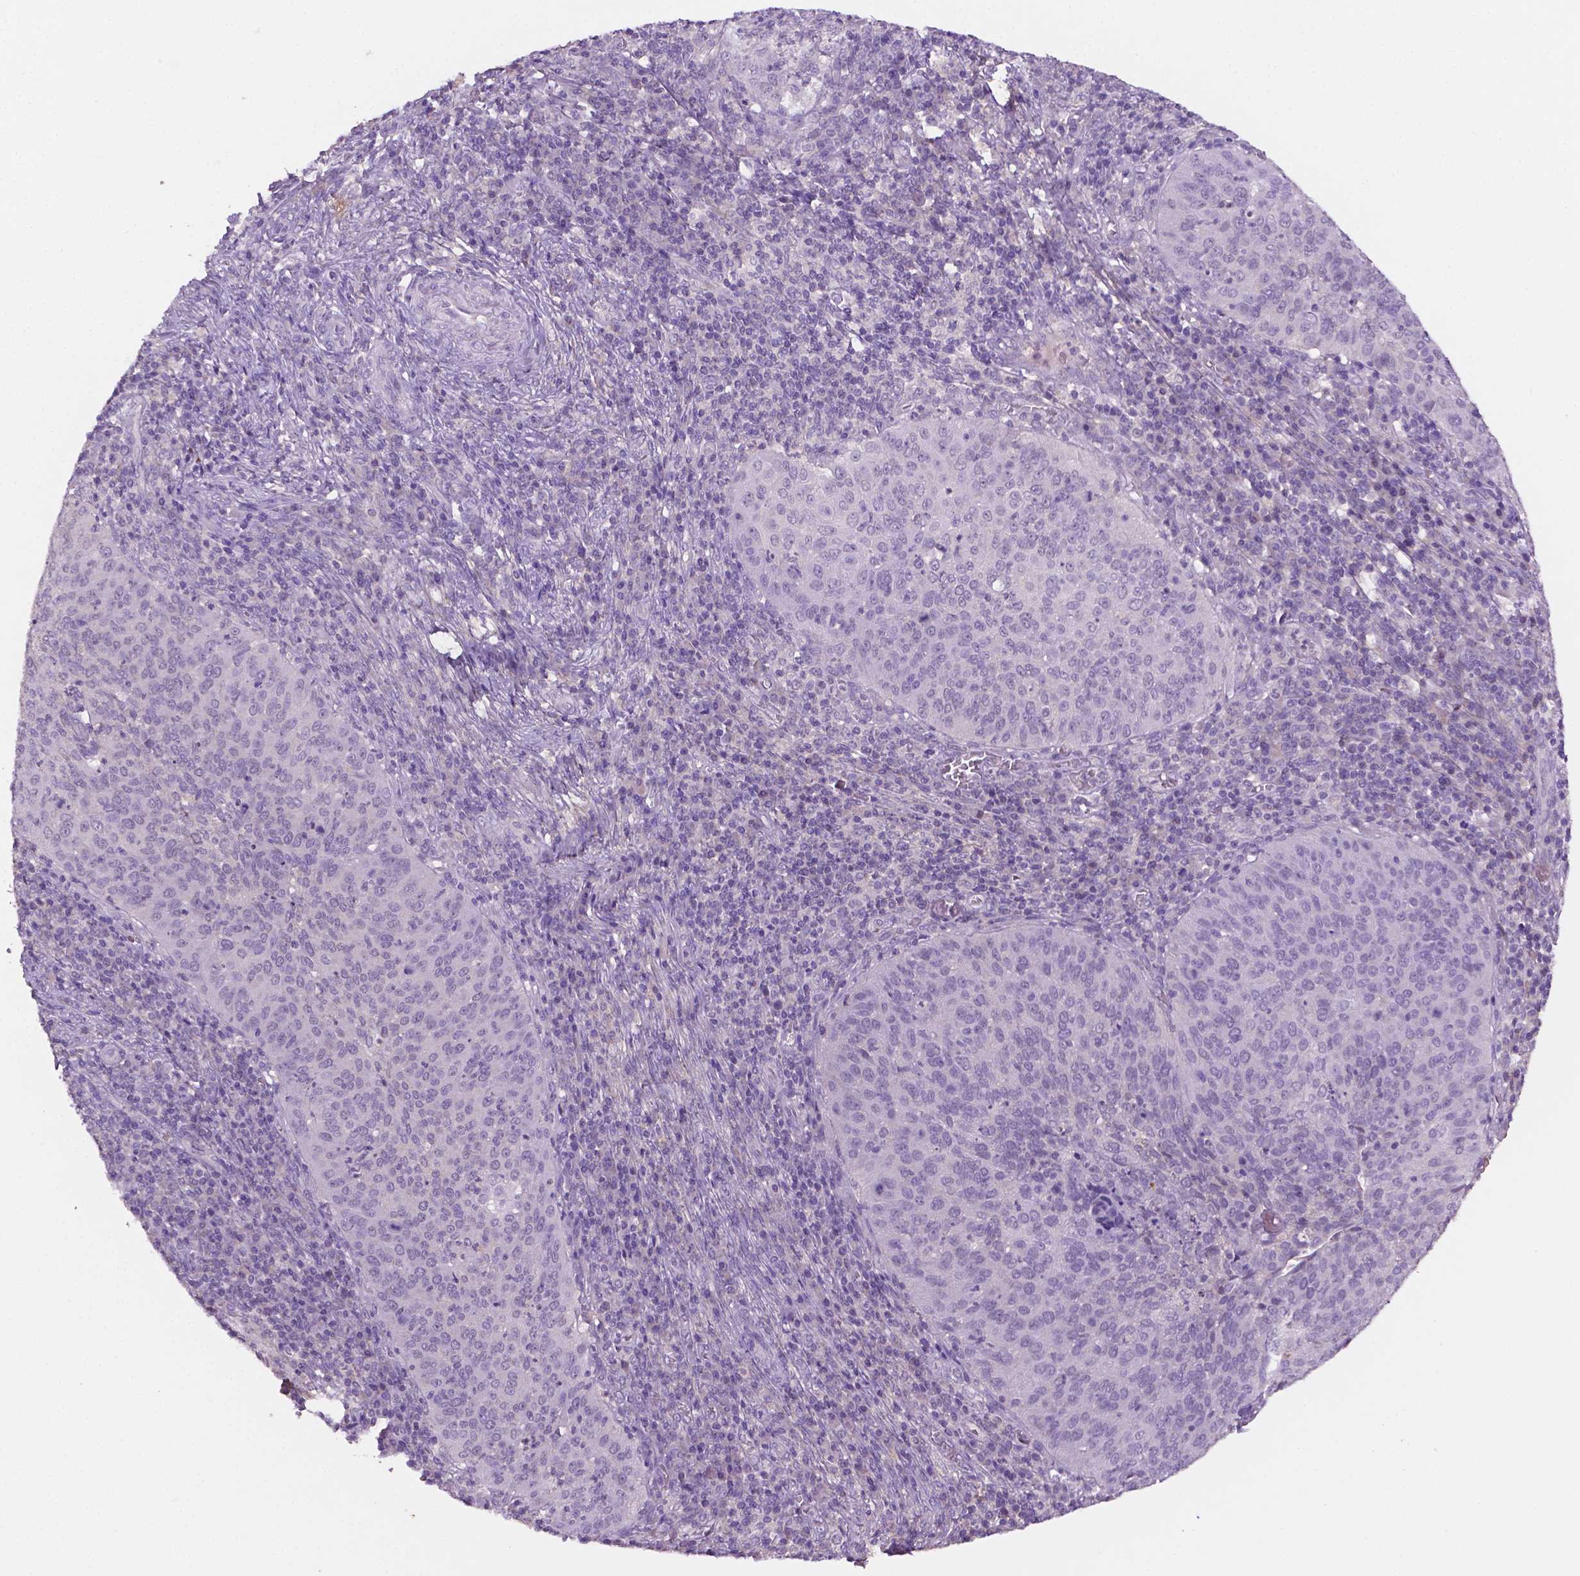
{"staining": {"intensity": "negative", "quantity": "none", "location": "none"}, "tissue": "cervical cancer", "cell_type": "Tumor cells", "image_type": "cancer", "snomed": [{"axis": "morphology", "description": "Squamous cell carcinoma, NOS"}, {"axis": "topography", "description": "Cervix"}], "caption": "Immunohistochemical staining of cervical cancer displays no significant staining in tumor cells.", "gene": "FBLN1", "patient": {"sex": "female", "age": 39}}